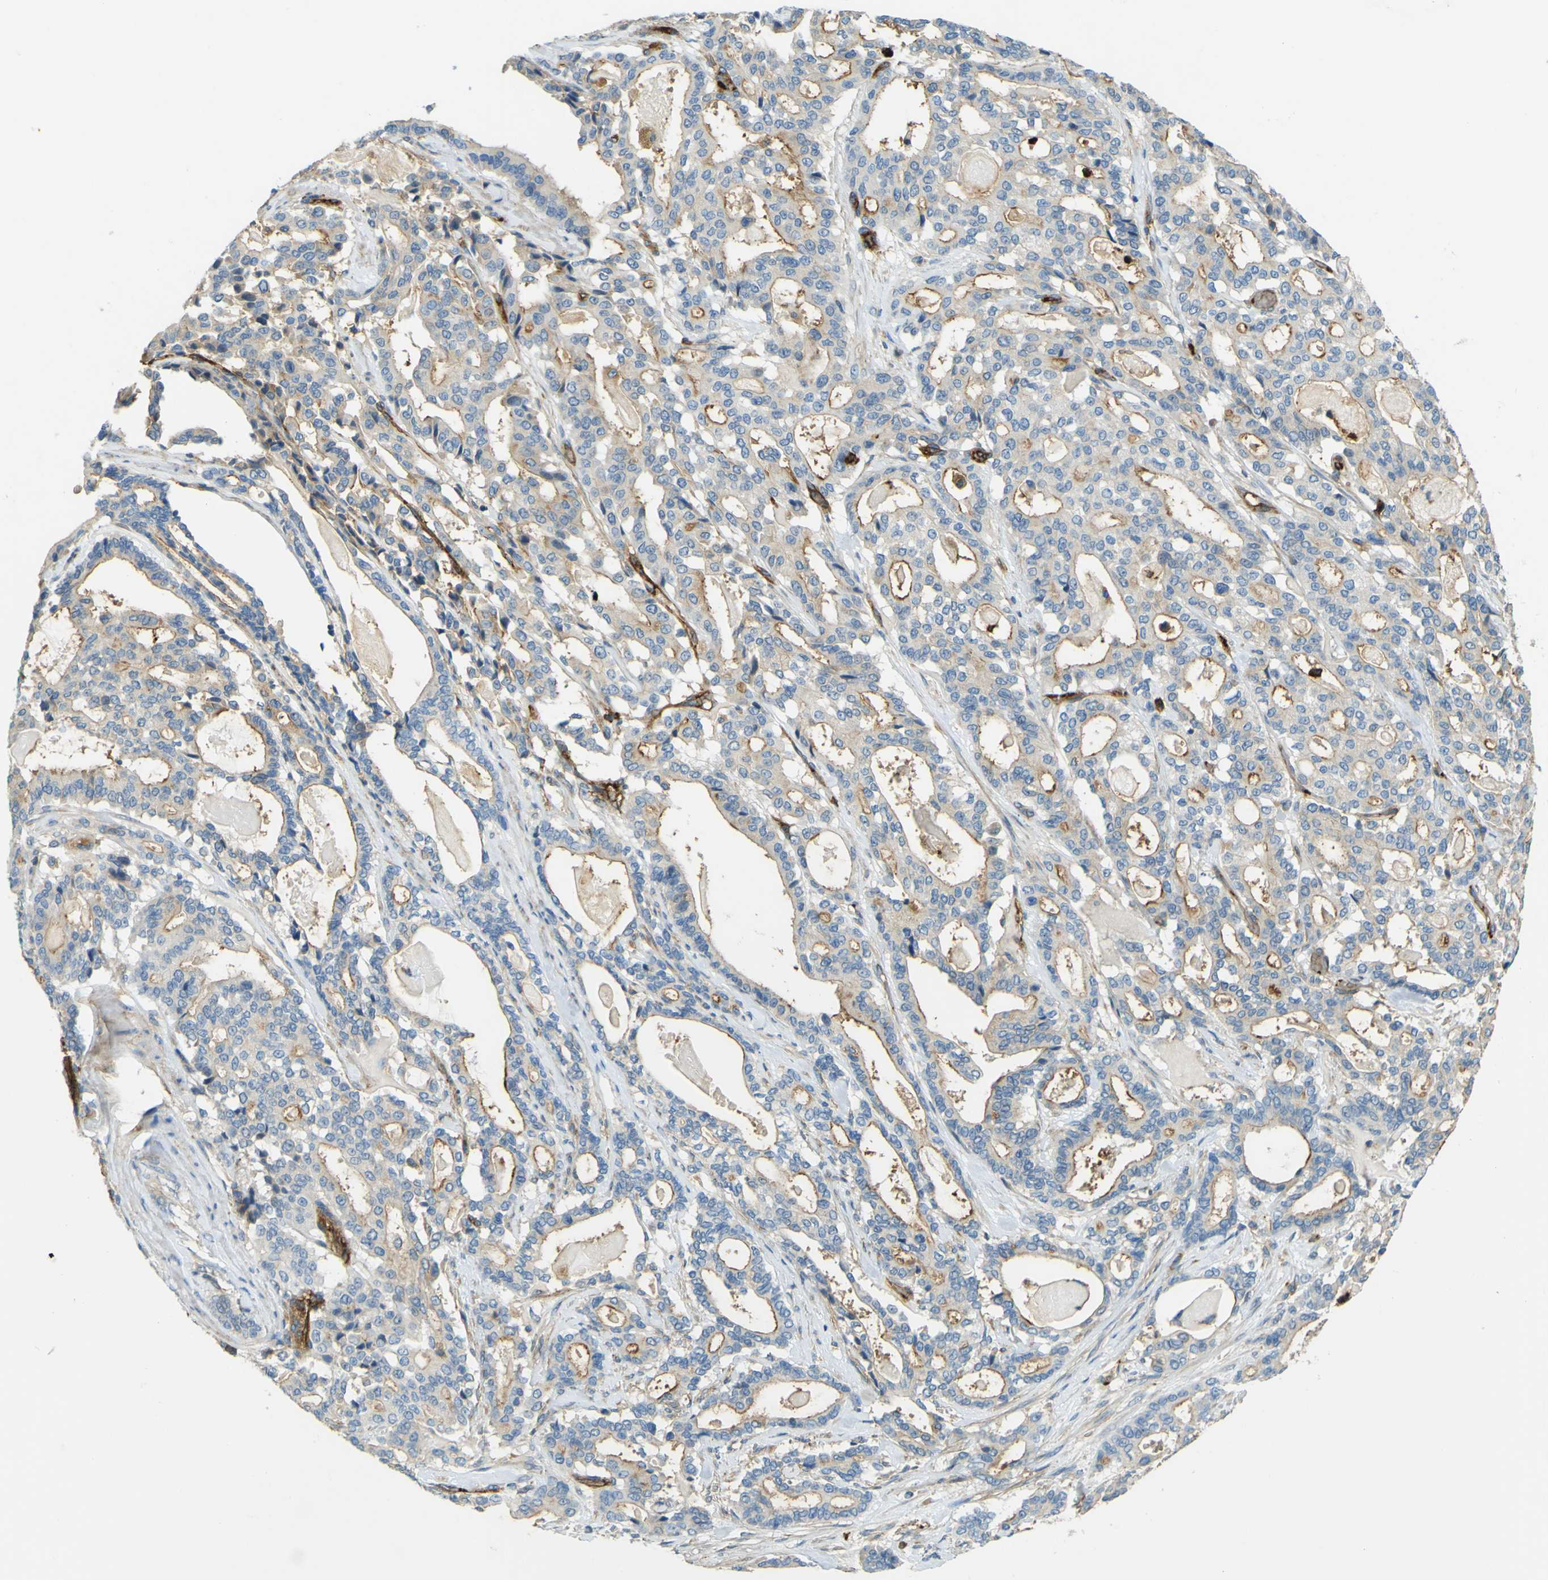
{"staining": {"intensity": "moderate", "quantity": "25%-75%", "location": "cytoplasmic/membranous"}, "tissue": "pancreatic cancer", "cell_type": "Tumor cells", "image_type": "cancer", "snomed": [{"axis": "morphology", "description": "Adenocarcinoma, NOS"}, {"axis": "topography", "description": "Pancreas"}], "caption": "Immunohistochemistry (IHC) (DAB (3,3'-diaminobenzidine)) staining of pancreatic adenocarcinoma shows moderate cytoplasmic/membranous protein expression in approximately 25%-75% of tumor cells.", "gene": "PLXDC1", "patient": {"sex": "male", "age": 63}}